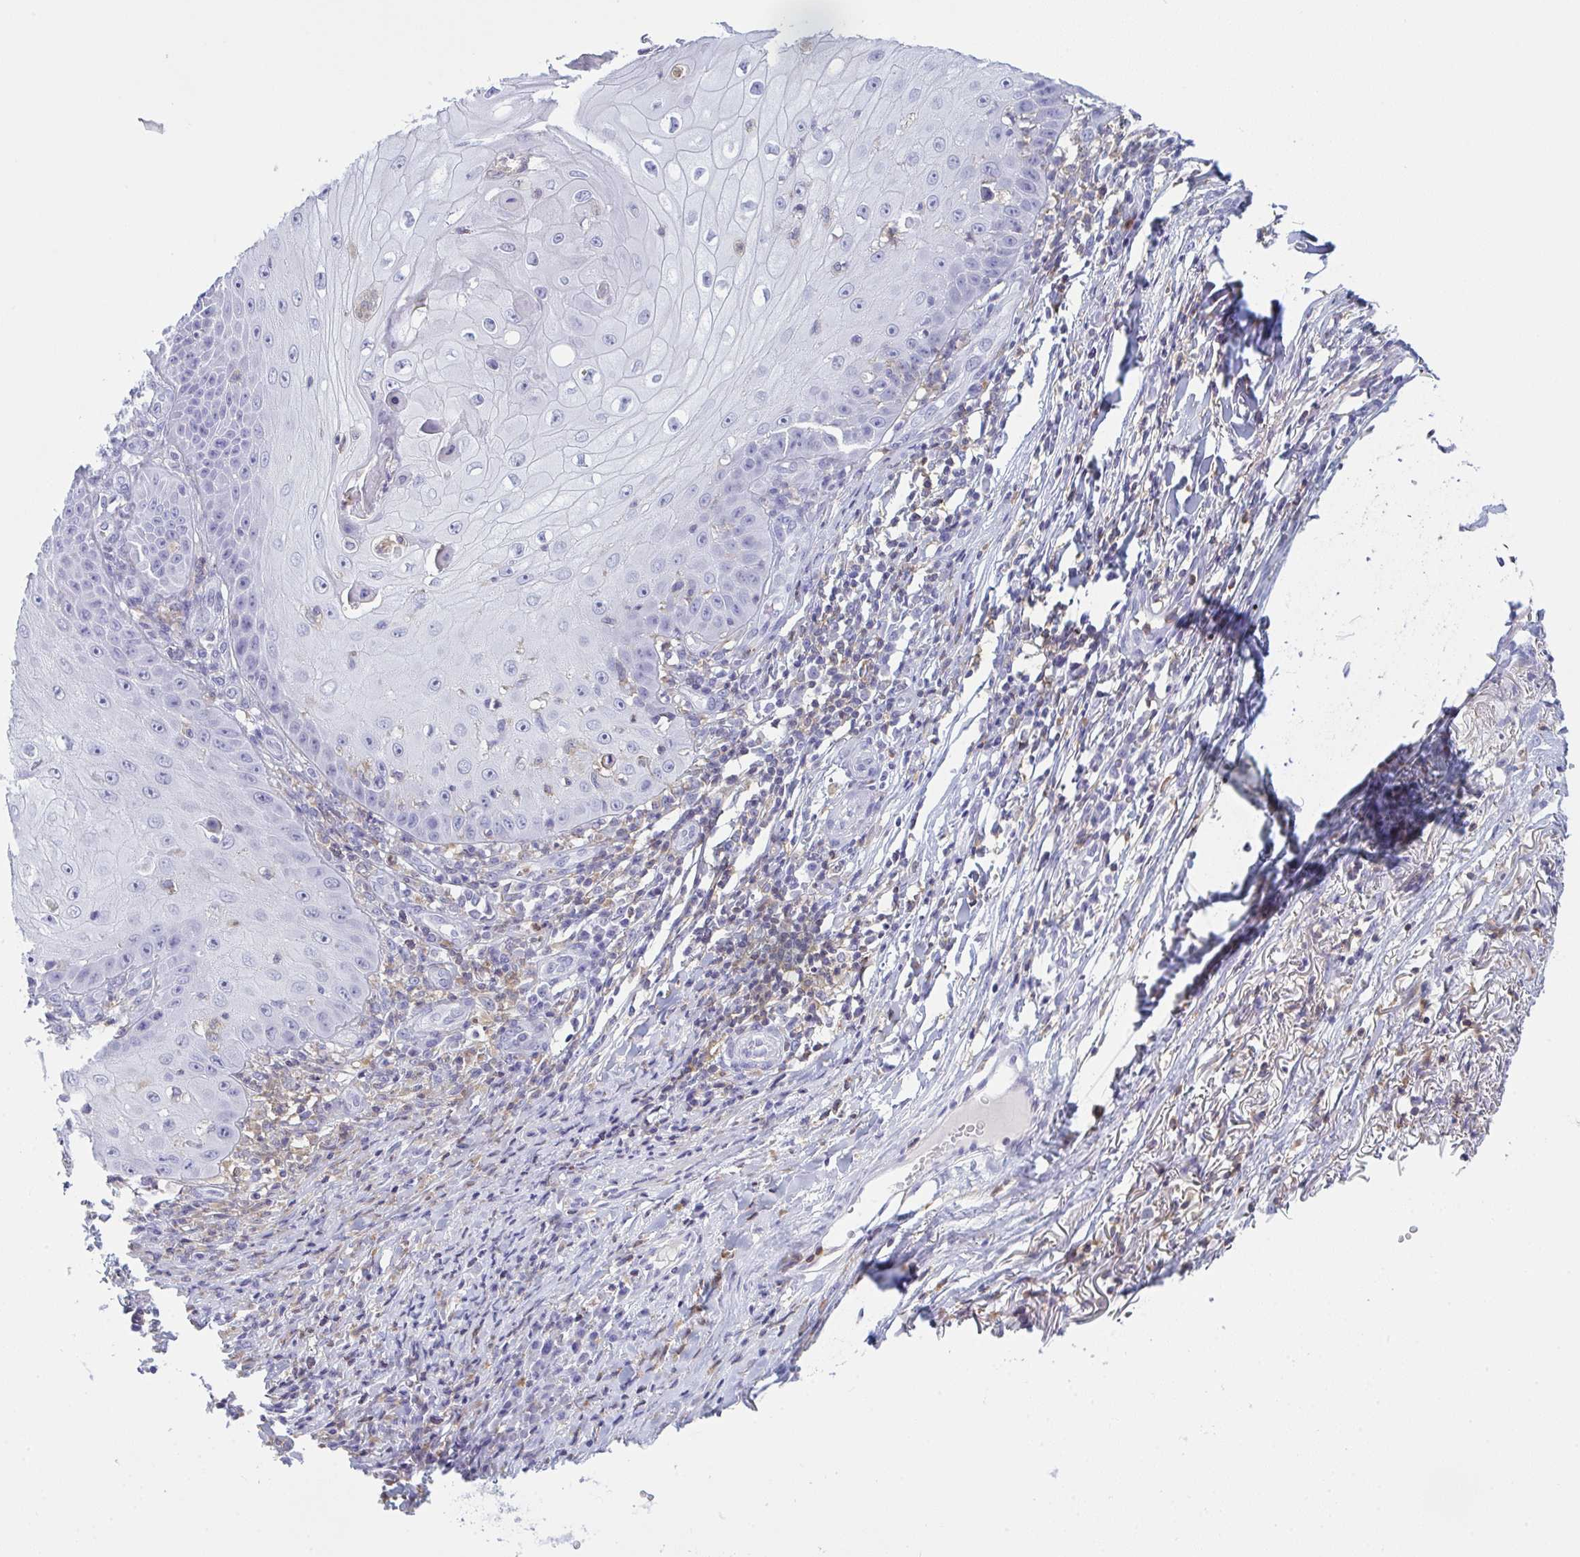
{"staining": {"intensity": "negative", "quantity": "none", "location": "none"}, "tissue": "skin cancer", "cell_type": "Tumor cells", "image_type": "cancer", "snomed": [{"axis": "morphology", "description": "Squamous cell carcinoma, NOS"}, {"axis": "topography", "description": "Skin"}], "caption": "Tumor cells show no significant protein positivity in squamous cell carcinoma (skin). The staining was performed using DAB (3,3'-diaminobenzidine) to visualize the protein expression in brown, while the nuclei were stained in blue with hematoxylin (Magnification: 20x).", "gene": "MYO1F", "patient": {"sex": "male", "age": 70}}